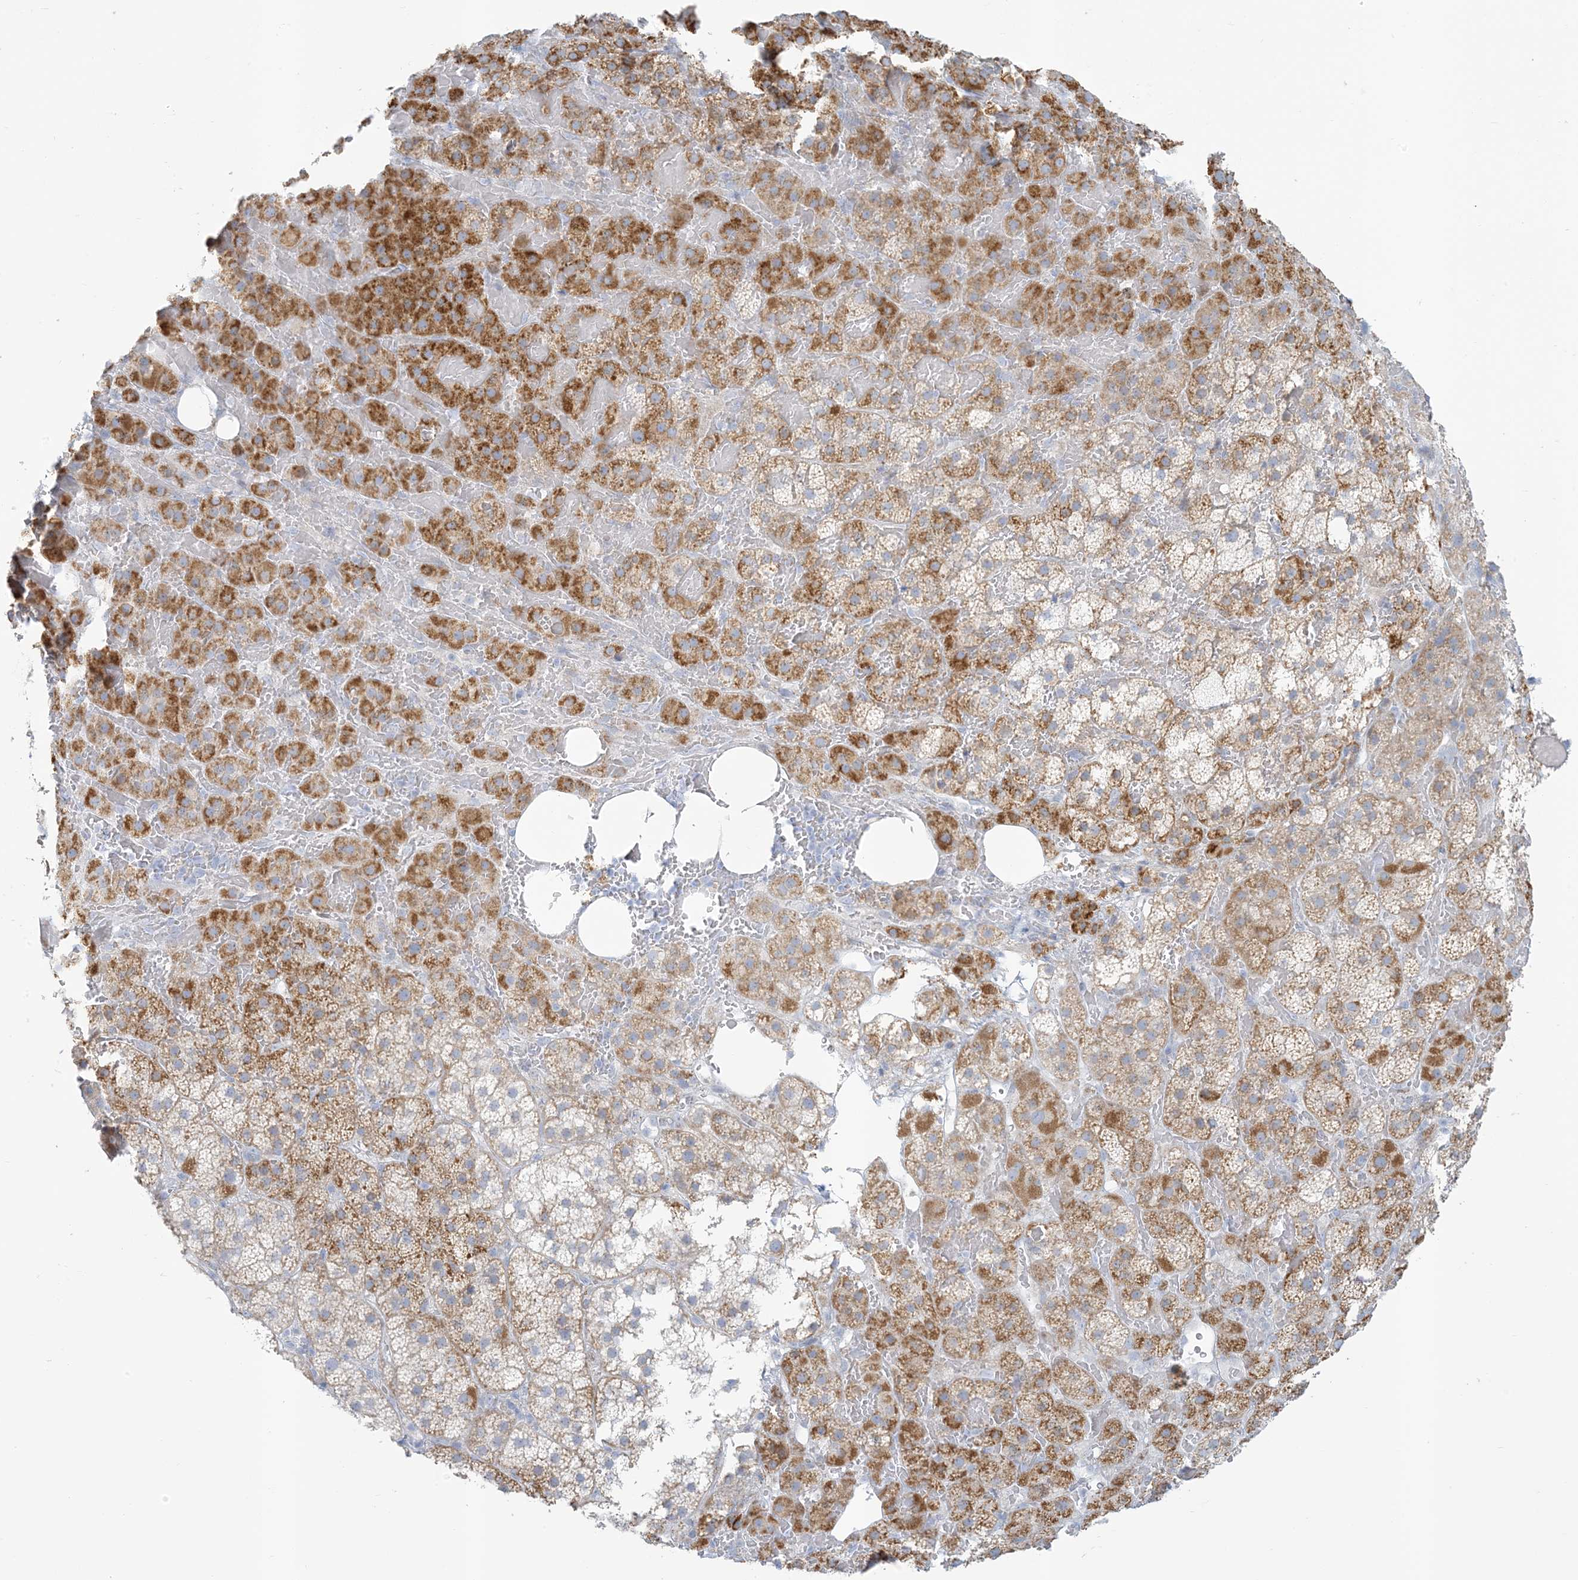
{"staining": {"intensity": "moderate", "quantity": ">75%", "location": "cytoplasmic/membranous"}, "tissue": "adrenal gland", "cell_type": "Glandular cells", "image_type": "normal", "snomed": [{"axis": "morphology", "description": "Normal tissue, NOS"}, {"axis": "topography", "description": "Adrenal gland"}], "caption": "Immunohistochemical staining of benign human adrenal gland displays moderate cytoplasmic/membranous protein expression in about >75% of glandular cells. (IHC, brightfield microscopy, high magnification).", "gene": "ZDHHC4", "patient": {"sex": "female", "age": 59}}